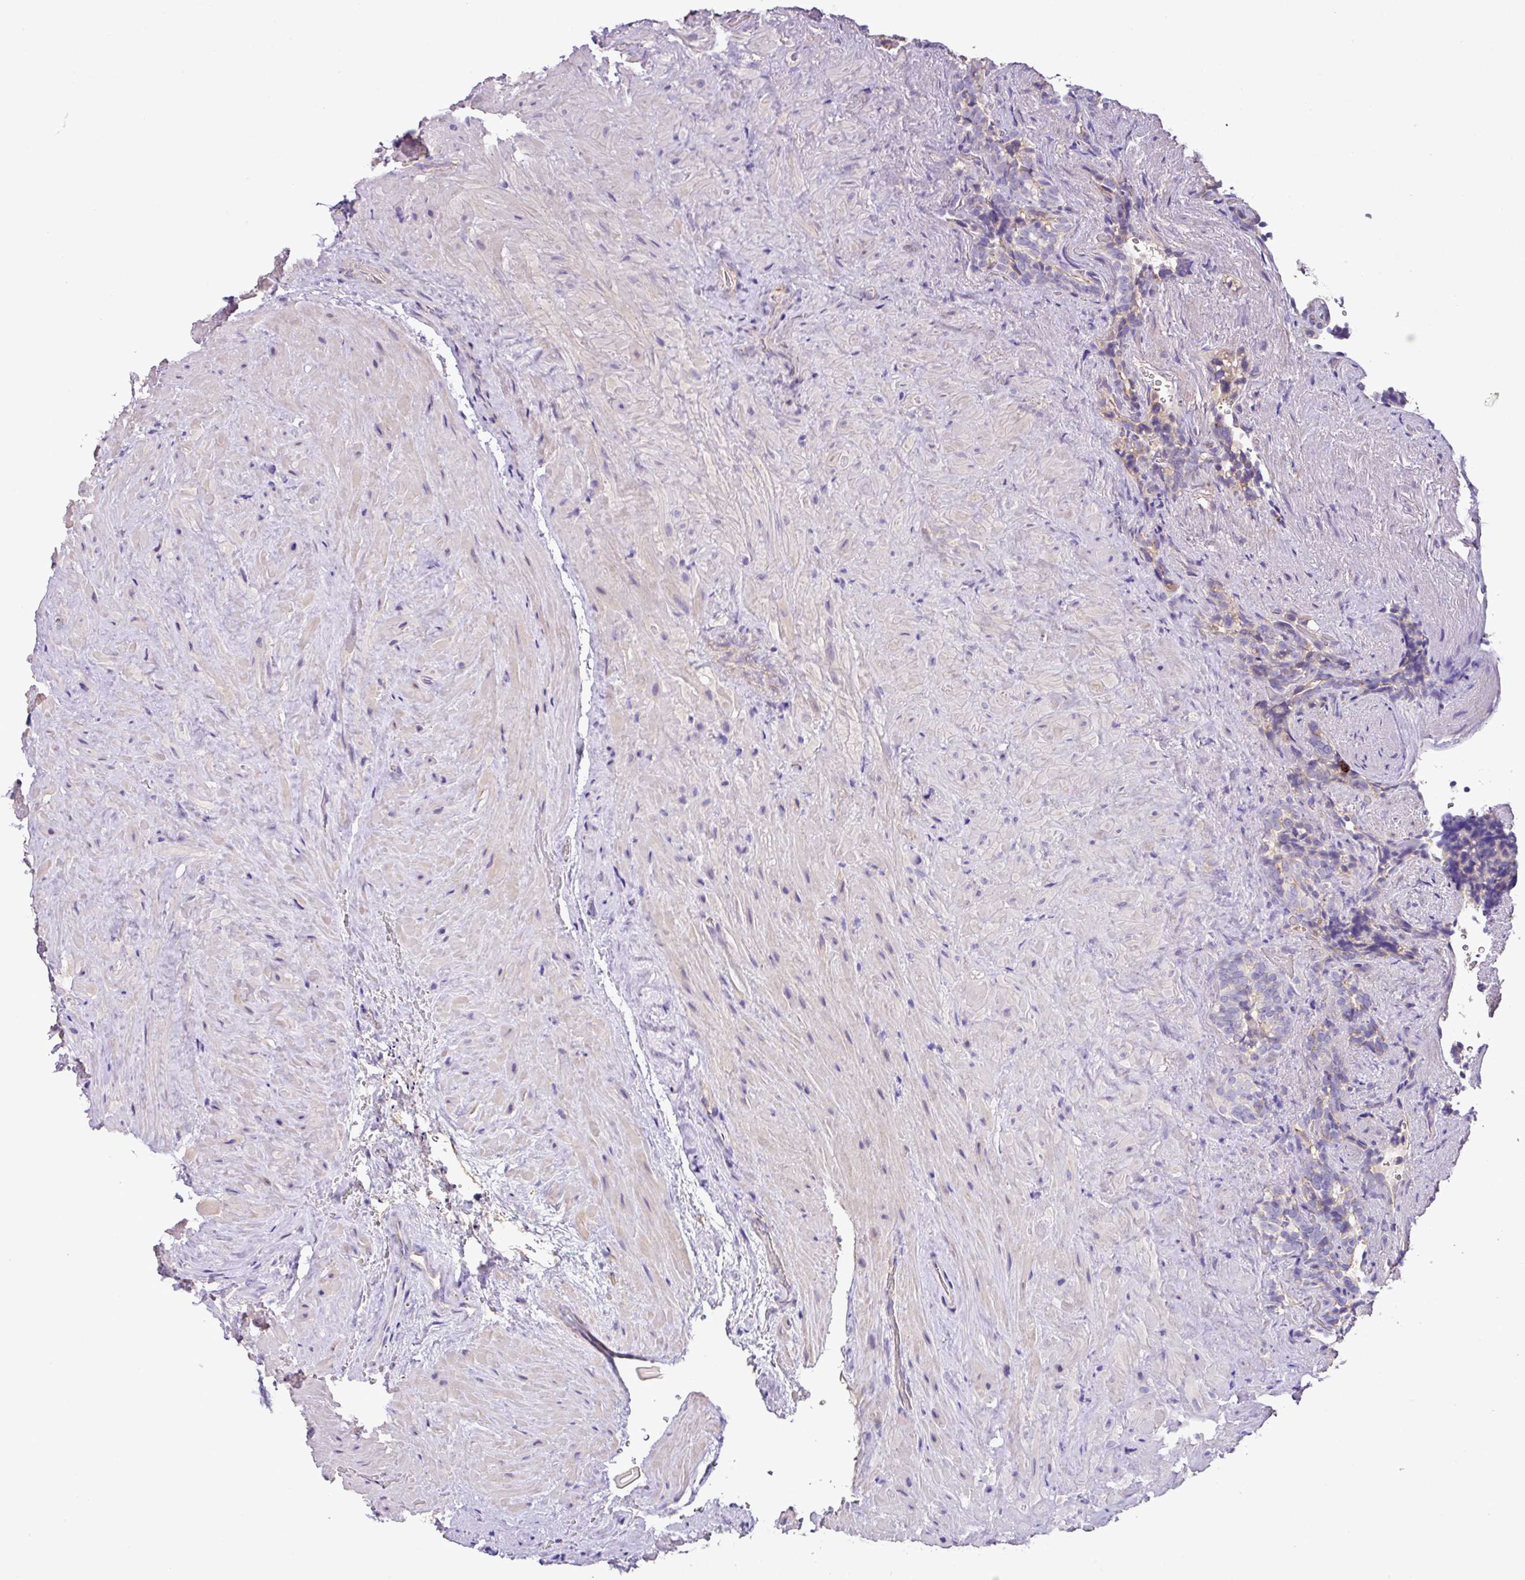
{"staining": {"intensity": "weak", "quantity": "25%-75%", "location": "cytoplasmic/membranous"}, "tissue": "seminal vesicle", "cell_type": "Glandular cells", "image_type": "normal", "snomed": [{"axis": "morphology", "description": "Normal tissue, NOS"}, {"axis": "topography", "description": "Seminal veicle"}], "caption": "Immunohistochemistry (DAB (3,3'-diaminobenzidine)) staining of benign seminal vesicle exhibits weak cytoplasmic/membranous protein positivity in approximately 25%-75% of glandular cells.", "gene": "AGR3", "patient": {"sex": "male", "age": 62}}